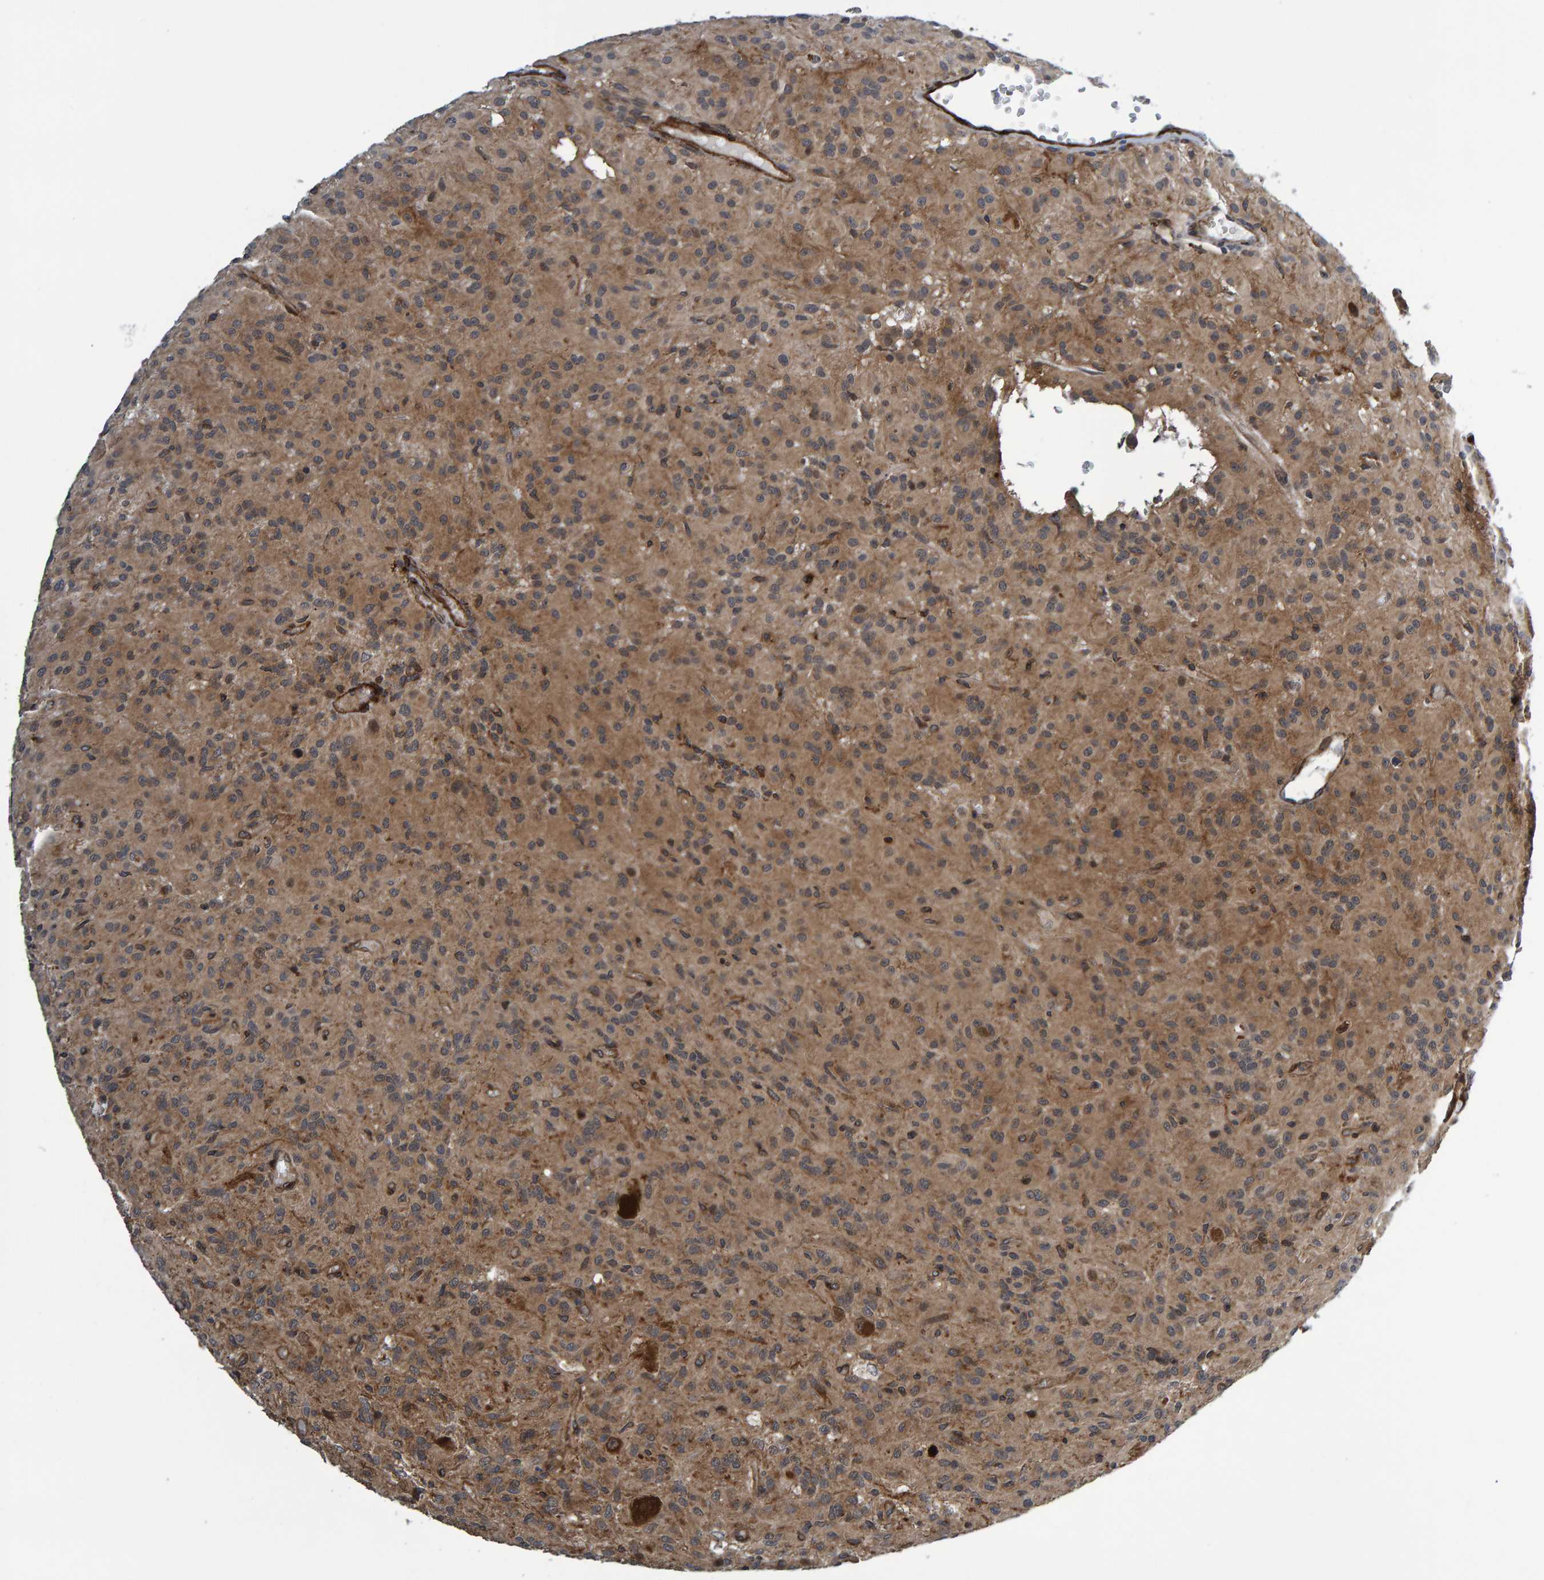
{"staining": {"intensity": "moderate", "quantity": ">75%", "location": "cytoplasmic/membranous"}, "tissue": "glioma", "cell_type": "Tumor cells", "image_type": "cancer", "snomed": [{"axis": "morphology", "description": "Glioma, malignant, High grade"}, {"axis": "topography", "description": "Brain"}], "caption": "Malignant high-grade glioma was stained to show a protein in brown. There is medium levels of moderate cytoplasmic/membranous positivity in about >75% of tumor cells.", "gene": "ATP6V1H", "patient": {"sex": "female", "age": 59}}